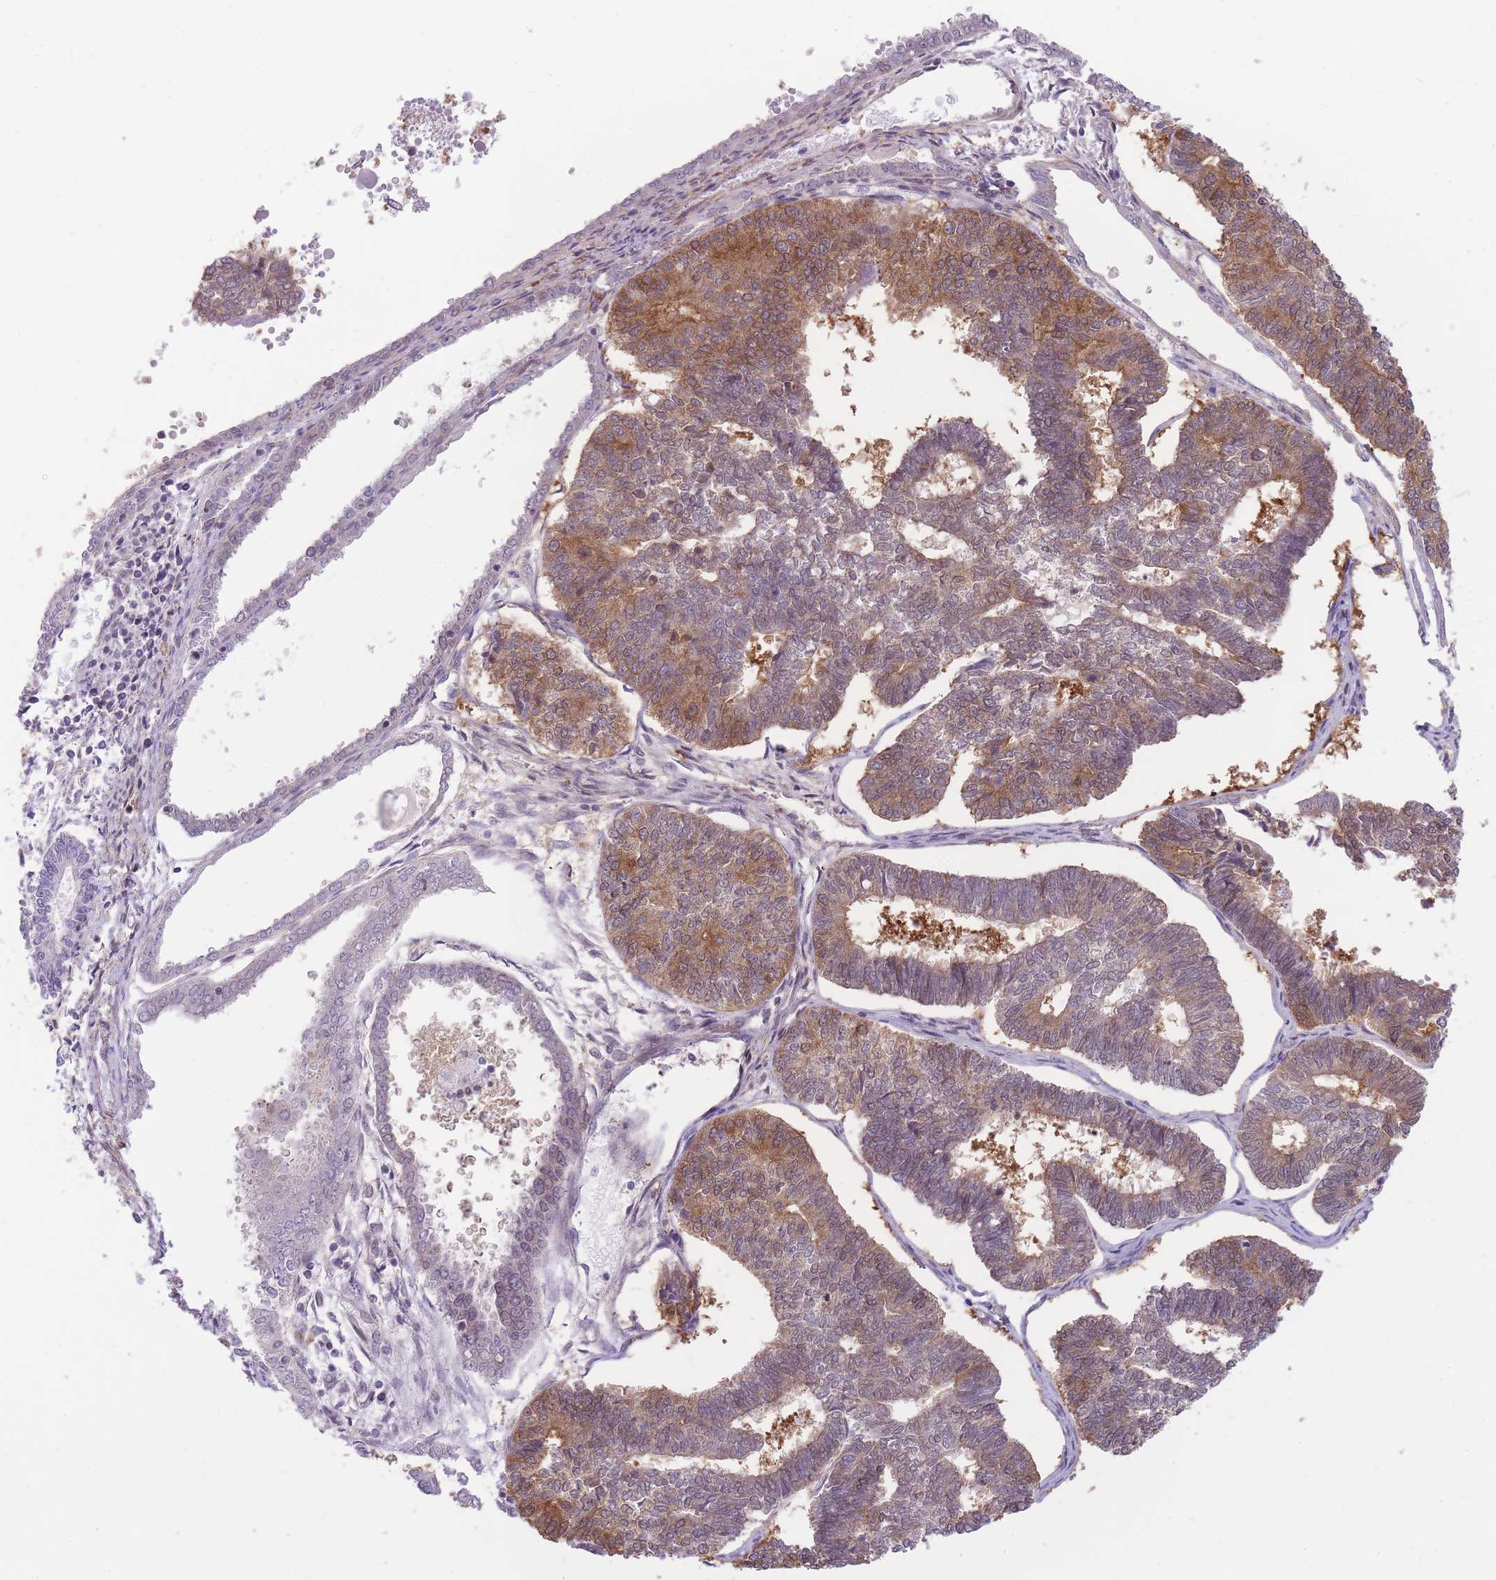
{"staining": {"intensity": "moderate", "quantity": "25%-75%", "location": "cytoplasmic/membranous"}, "tissue": "endometrial cancer", "cell_type": "Tumor cells", "image_type": "cancer", "snomed": [{"axis": "morphology", "description": "Adenocarcinoma, NOS"}, {"axis": "topography", "description": "Endometrium"}], "caption": "Brown immunohistochemical staining in adenocarcinoma (endometrial) reveals moderate cytoplasmic/membranous staining in approximately 25%-75% of tumor cells.", "gene": "OR11H12", "patient": {"sex": "female", "age": 70}}